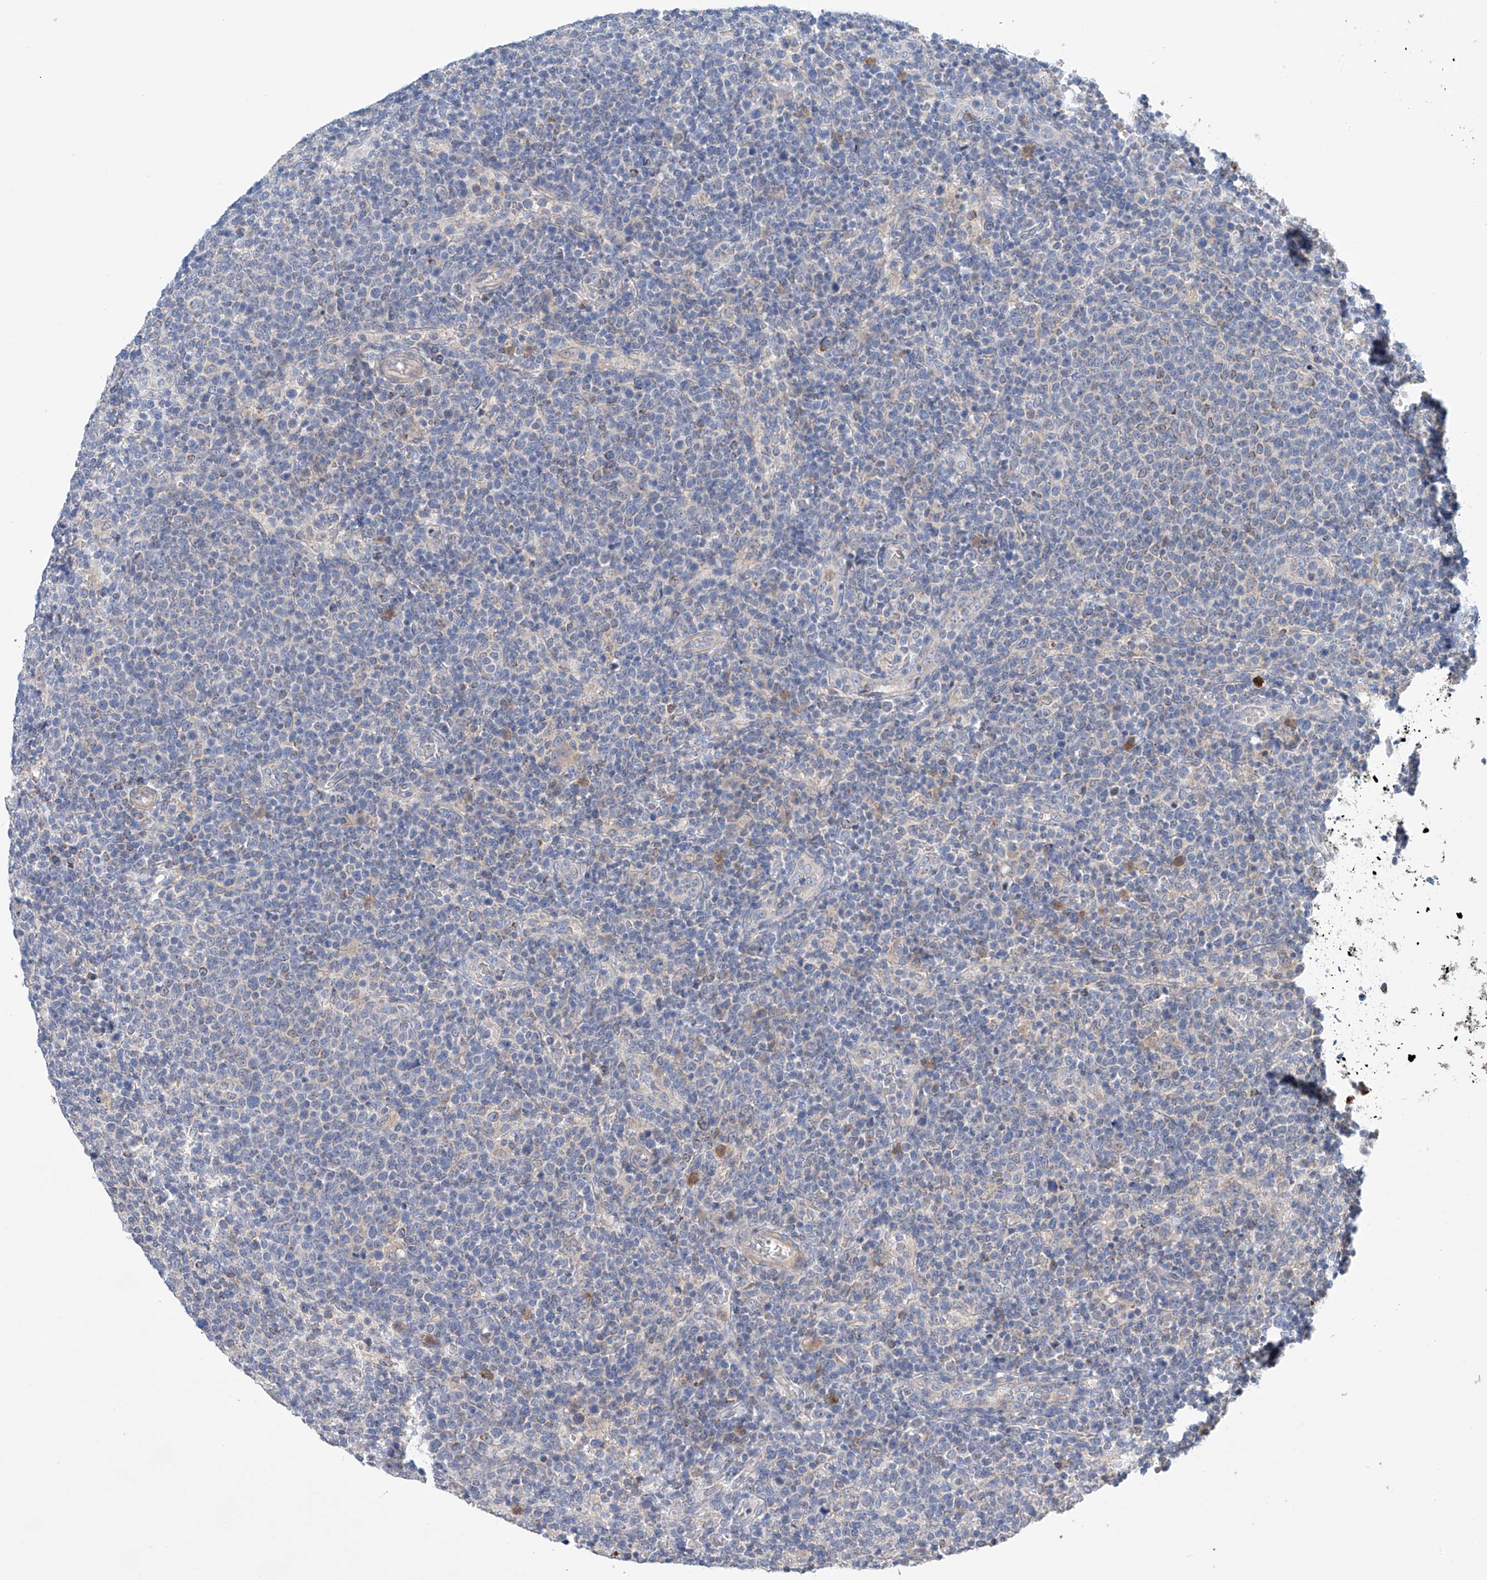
{"staining": {"intensity": "negative", "quantity": "none", "location": "none"}, "tissue": "lymphoma", "cell_type": "Tumor cells", "image_type": "cancer", "snomed": [{"axis": "morphology", "description": "Malignant lymphoma, non-Hodgkin's type, High grade"}, {"axis": "topography", "description": "Lymph node"}], "caption": "Human lymphoma stained for a protein using immunohistochemistry shows no expression in tumor cells.", "gene": "GPC4", "patient": {"sex": "male", "age": 61}}